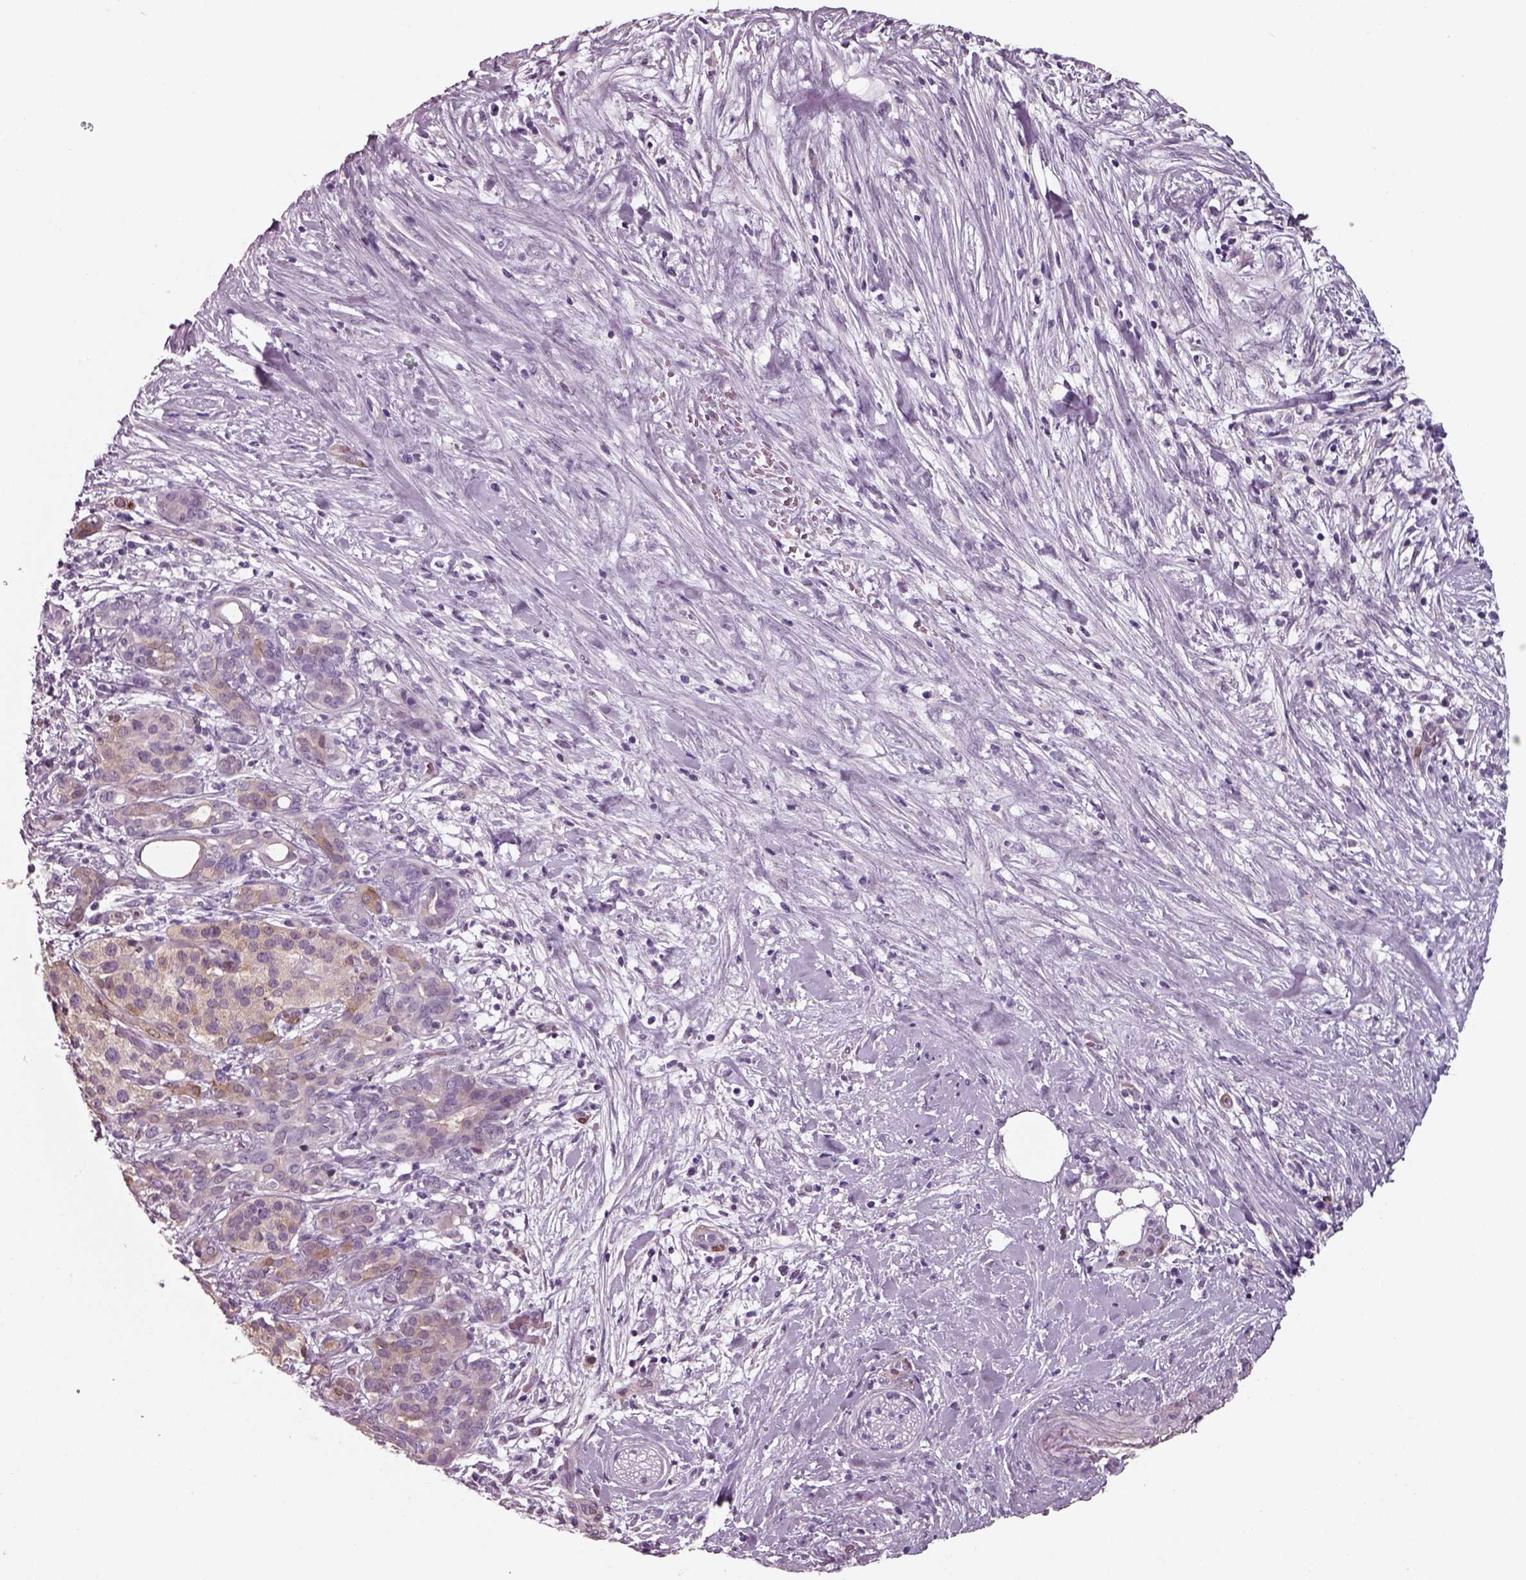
{"staining": {"intensity": "weak", "quantity": "<25%", "location": "cytoplasmic/membranous"}, "tissue": "pancreatic cancer", "cell_type": "Tumor cells", "image_type": "cancer", "snomed": [{"axis": "morphology", "description": "Adenocarcinoma, NOS"}, {"axis": "topography", "description": "Pancreas"}], "caption": "Tumor cells are negative for brown protein staining in pancreatic cancer (adenocarcinoma).", "gene": "ISYNA1", "patient": {"sex": "male", "age": 44}}